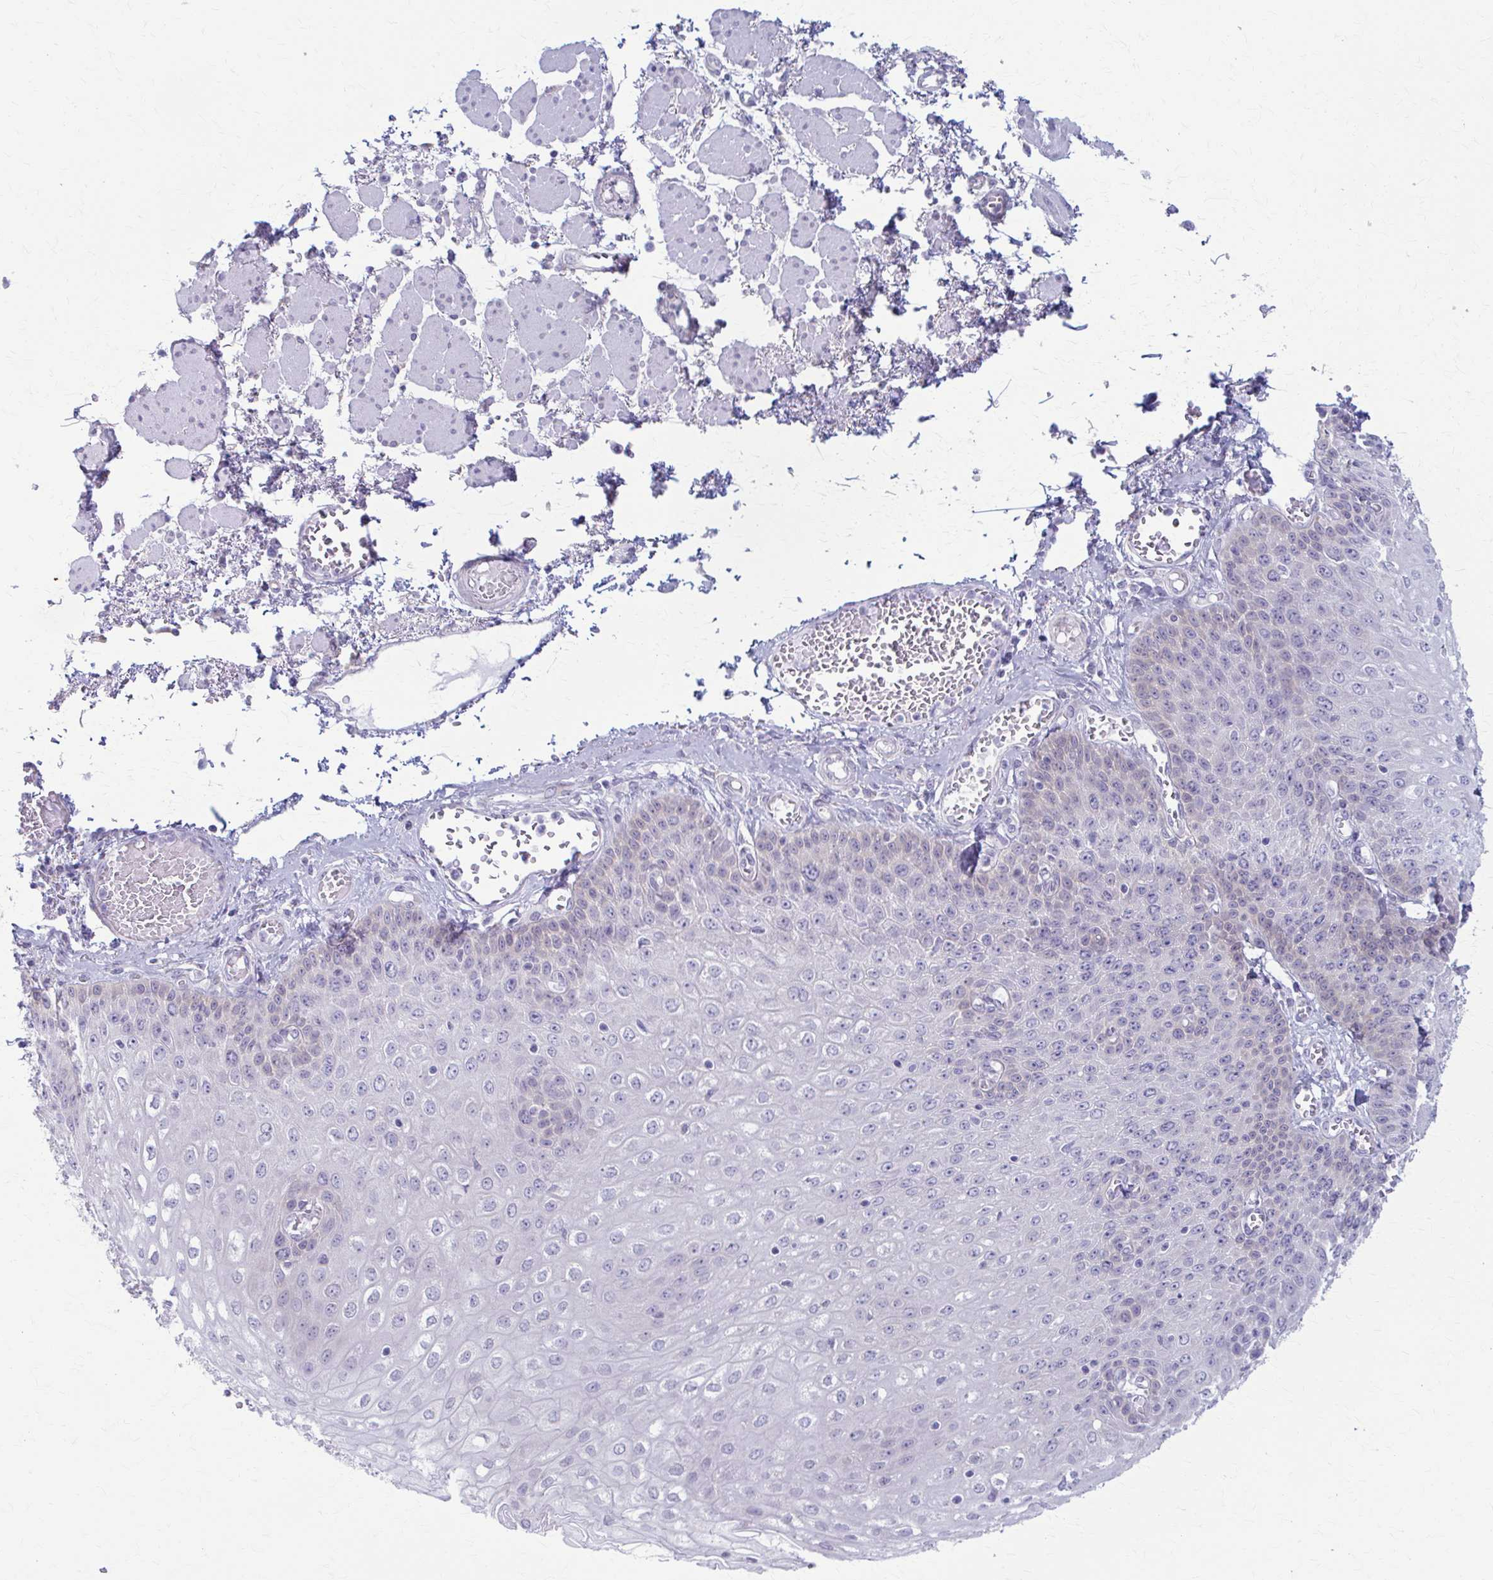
{"staining": {"intensity": "weak", "quantity": "<25%", "location": "cytoplasmic/membranous"}, "tissue": "esophagus", "cell_type": "Squamous epithelial cells", "image_type": "normal", "snomed": [{"axis": "morphology", "description": "Normal tissue, NOS"}, {"axis": "morphology", "description": "Adenocarcinoma, NOS"}, {"axis": "topography", "description": "Esophagus"}], "caption": "Normal esophagus was stained to show a protein in brown. There is no significant staining in squamous epithelial cells. (Brightfield microscopy of DAB (3,3'-diaminobenzidine) IHC at high magnification).", "gene": "PRKRA", "patient": {"sex": "male", "age": 81}}